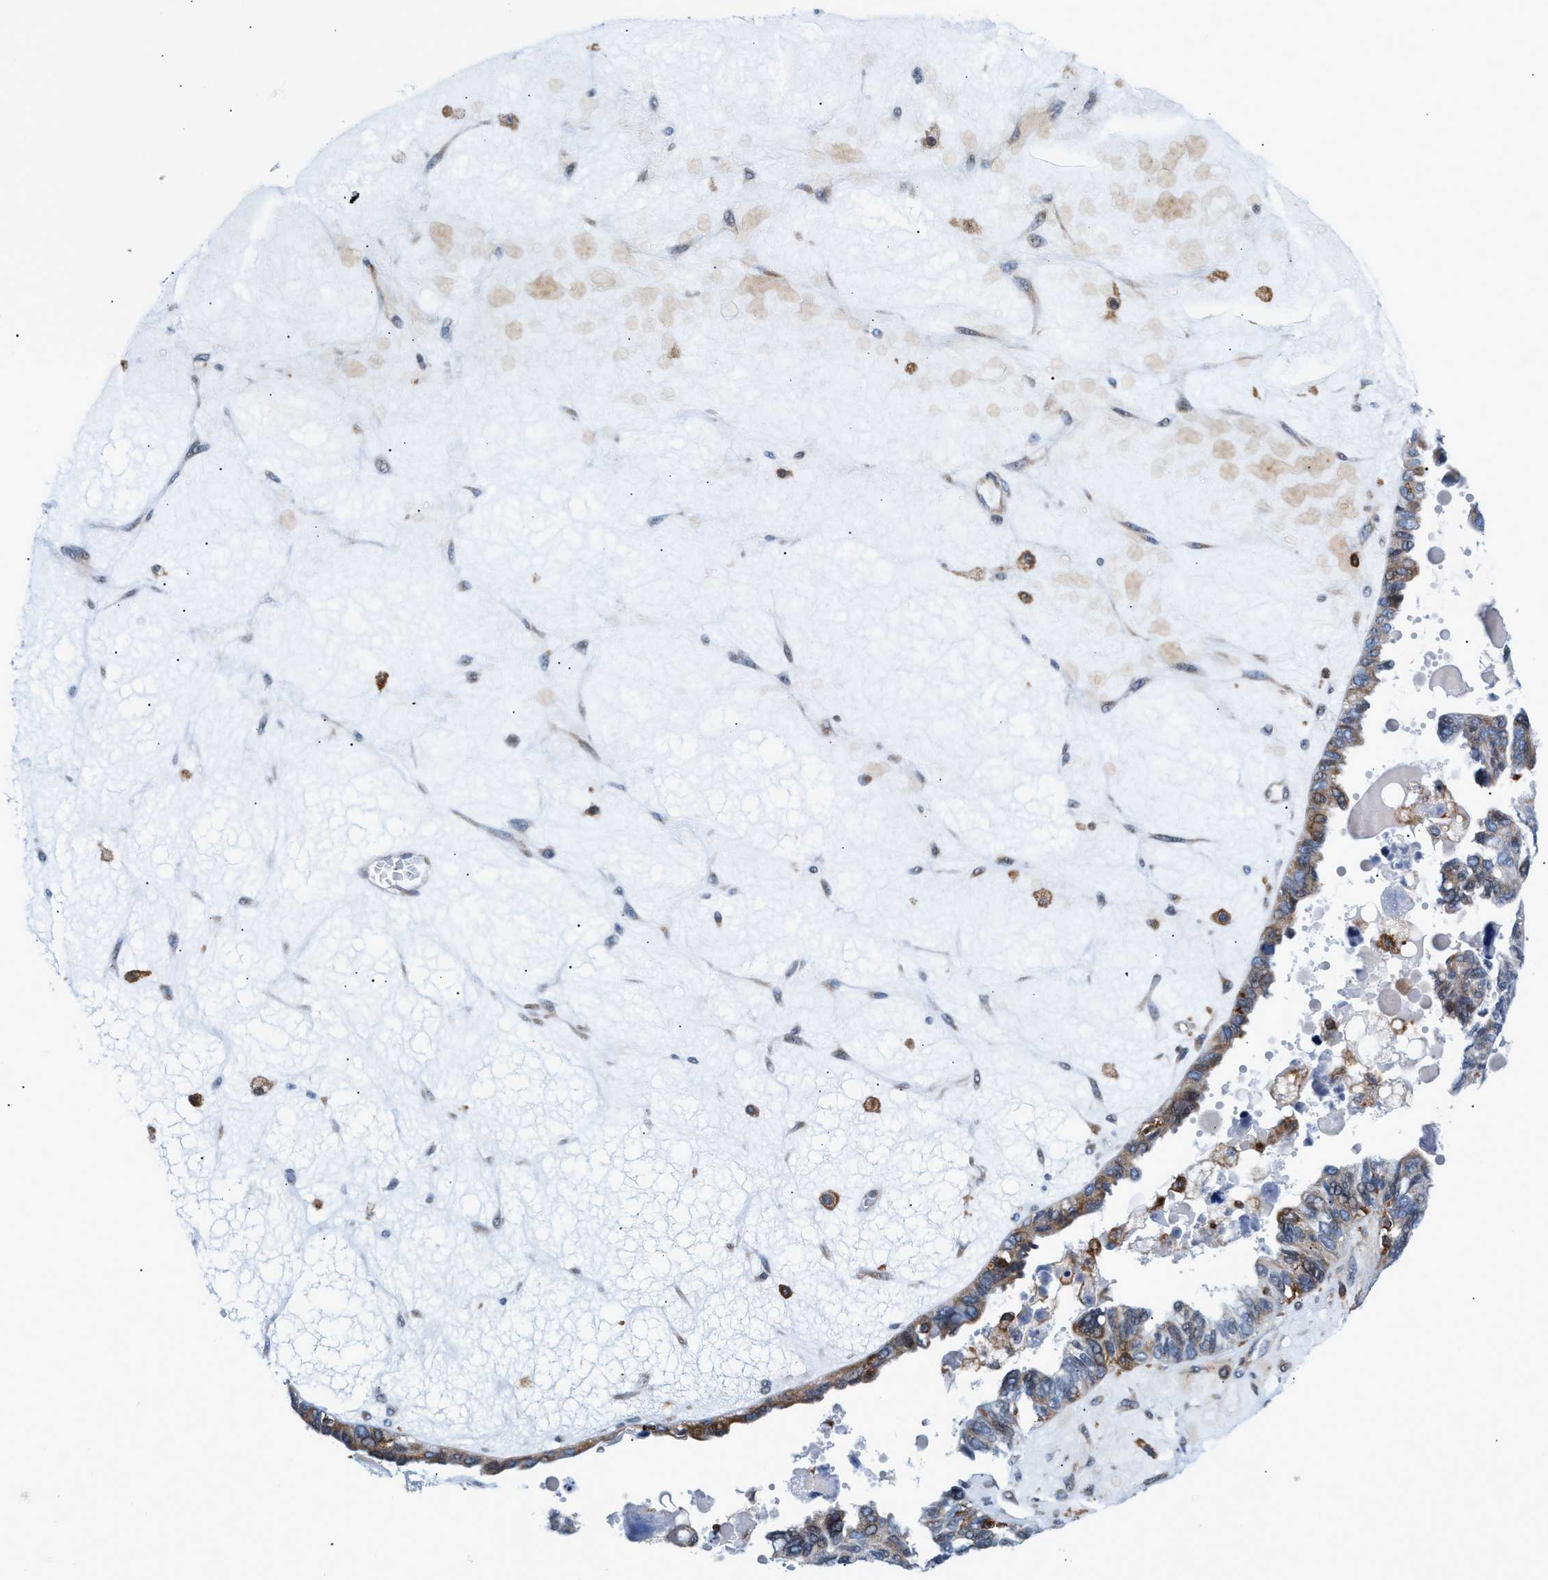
{"staining": {"intensity": "weak", "quantity": ">75%", "location": "cytoplasmic/membranous,nuclear"}, "tissue": "ovarian cancer", "cell_type": "Tumor cells", "image_type": "cancer", "snomed": [{"axis": "morphology", "description": "Cystadenocarcinoma, serous, NOS"}, {"axis": "topography", "description": "Ovary"}], "caption": "The histopathology image shows staining of ovarian cancer, revealing weak cytoplasmic/membranous and nuclear protein positivity (brown color) within tumor cells.", "gene": "ATP9A", "patient": {"sex": "female", "age": 79}}